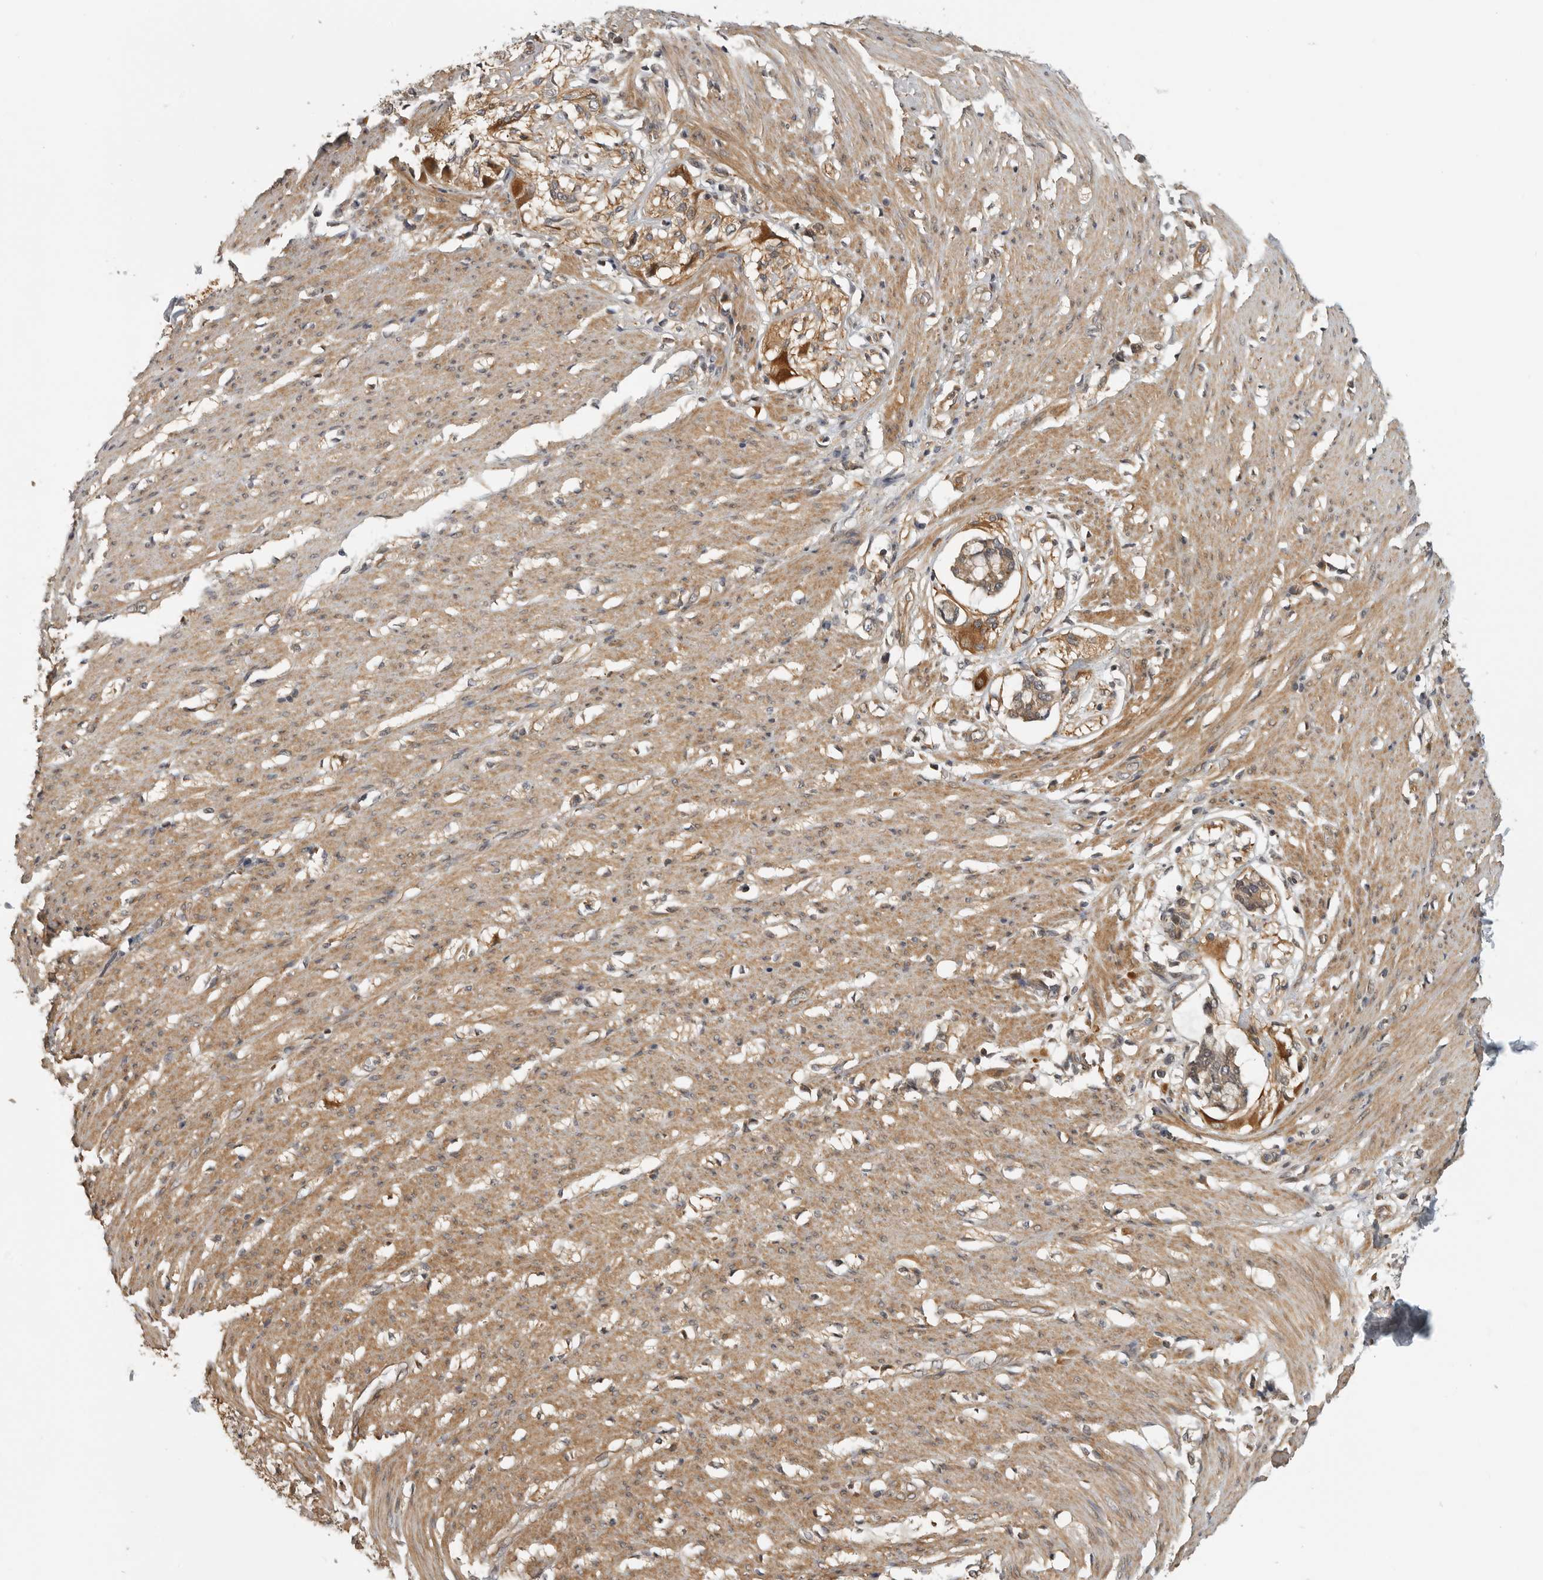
{"staining": {"intensity": "moderate", "quantity": ">75%", "location": "cytoplasmic/membranous"}, "tissue": "smooth muscle", "cell_type": "Smooth muscle cells", "image_type": "normal", "snomed": [{"axis": "morphology", "description": "Normal tissue, NOS"}, {"axis": "morphology", "description": "Adenocarcinoma, NOS"}, {"axis": "topography", "description": "Colon"}, {"axis": "topography", "description": "Peripheral nerve tissue"}], "caption": "Smooth muscle stained with DAB (3,3'-diaminobenzidine) IHC reveals medium levels of moderate cytoplasmic/membranous positivity in about >75% of smooth muscle cells.", "gene": "CUEDC1", "patient": {"sex": "male", "age": 14}}